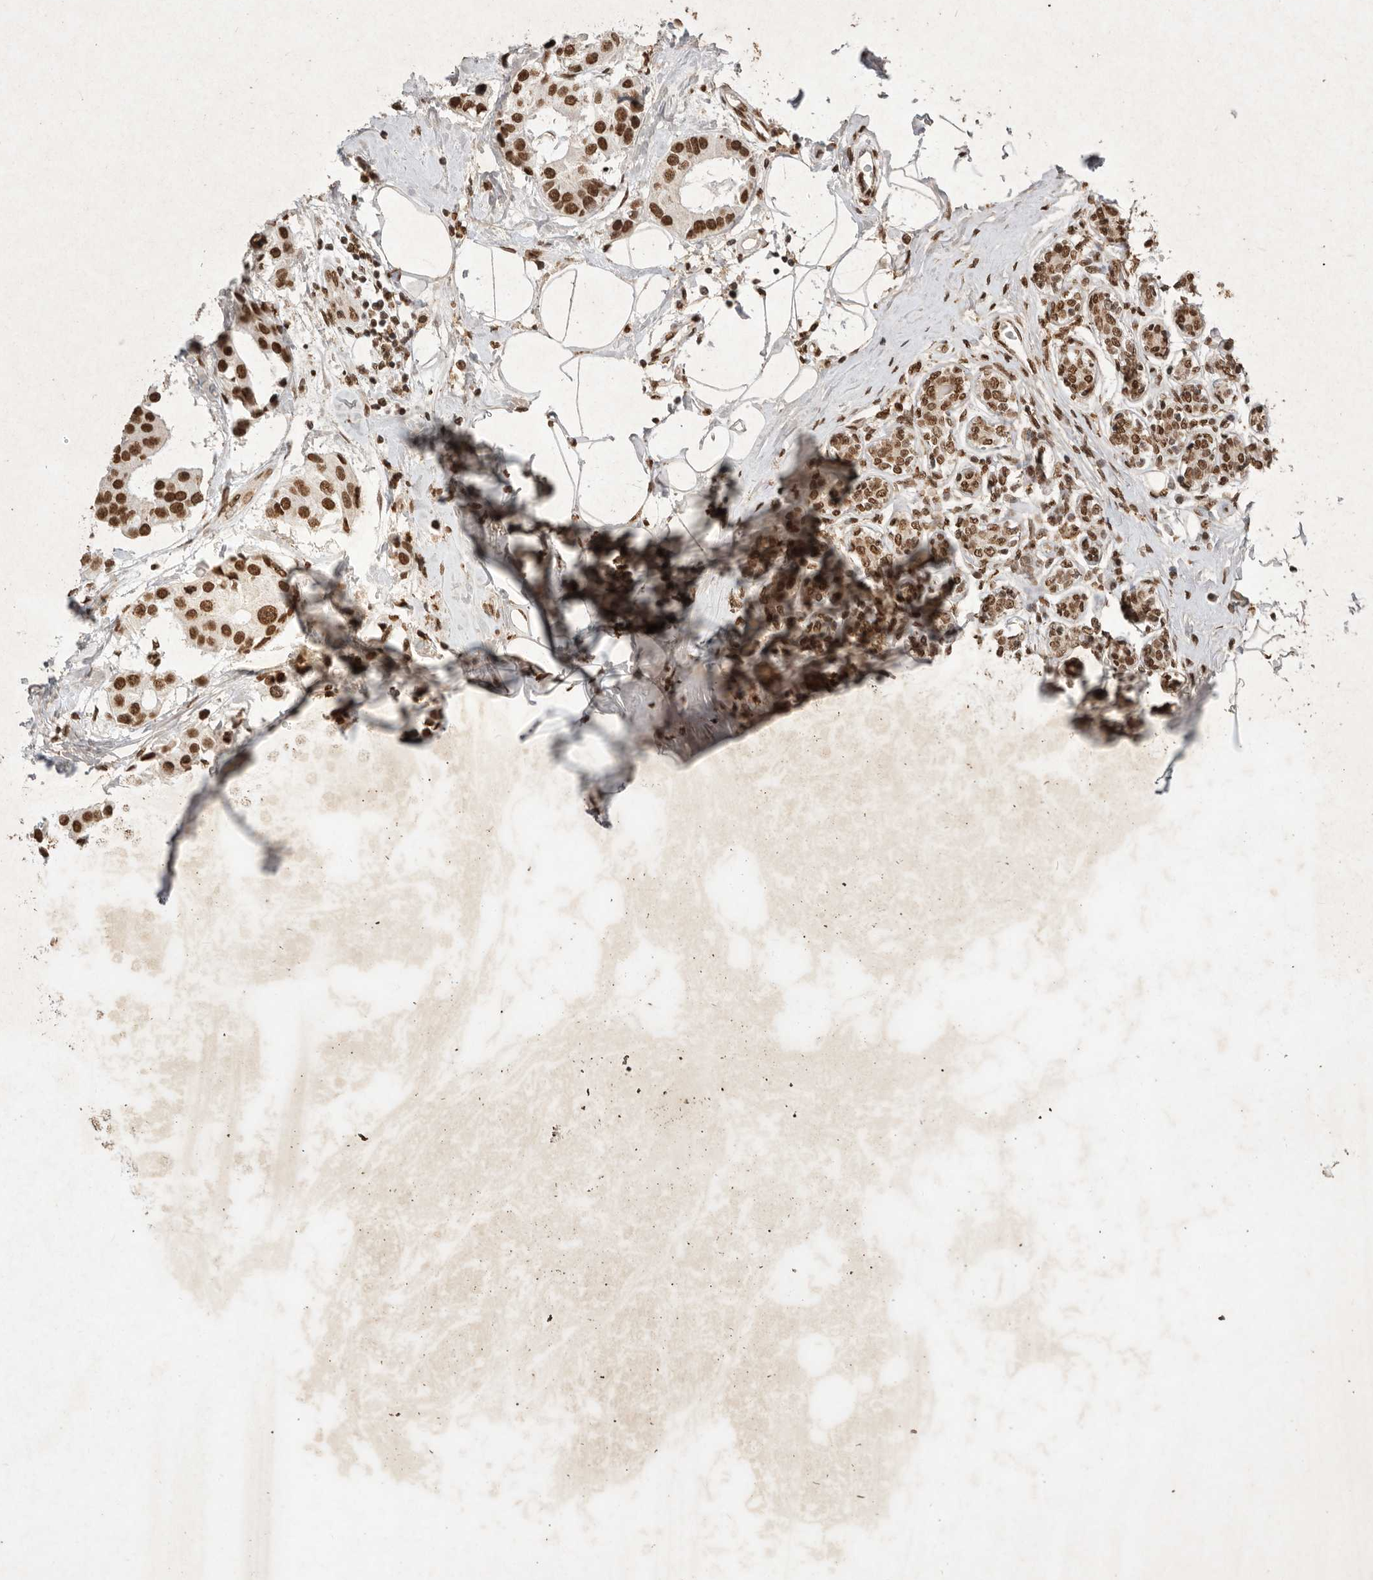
{"staining": {"intensity": "strong", "quantity": ">75%", "location": "nuclear"}, "tissue": "breast cancer", "cell_type": "Tumor cells", "image_type": "cancer", "snomed": [{"axis": "morphology", "description": "Normal tissue, NOS"}, {"axis": "morphology", "description": "Duct carcinoma"}, {"axis": "topography", "description": "Breast"}], "caption": "Breast cancer (intraductal carcinoma) stained for a protein (brown) displays strong nuclear positive positivity in about >75% of tumor cells.", "gene": "NKX3-2", "patient": {"sex": "female", "age": 39}}